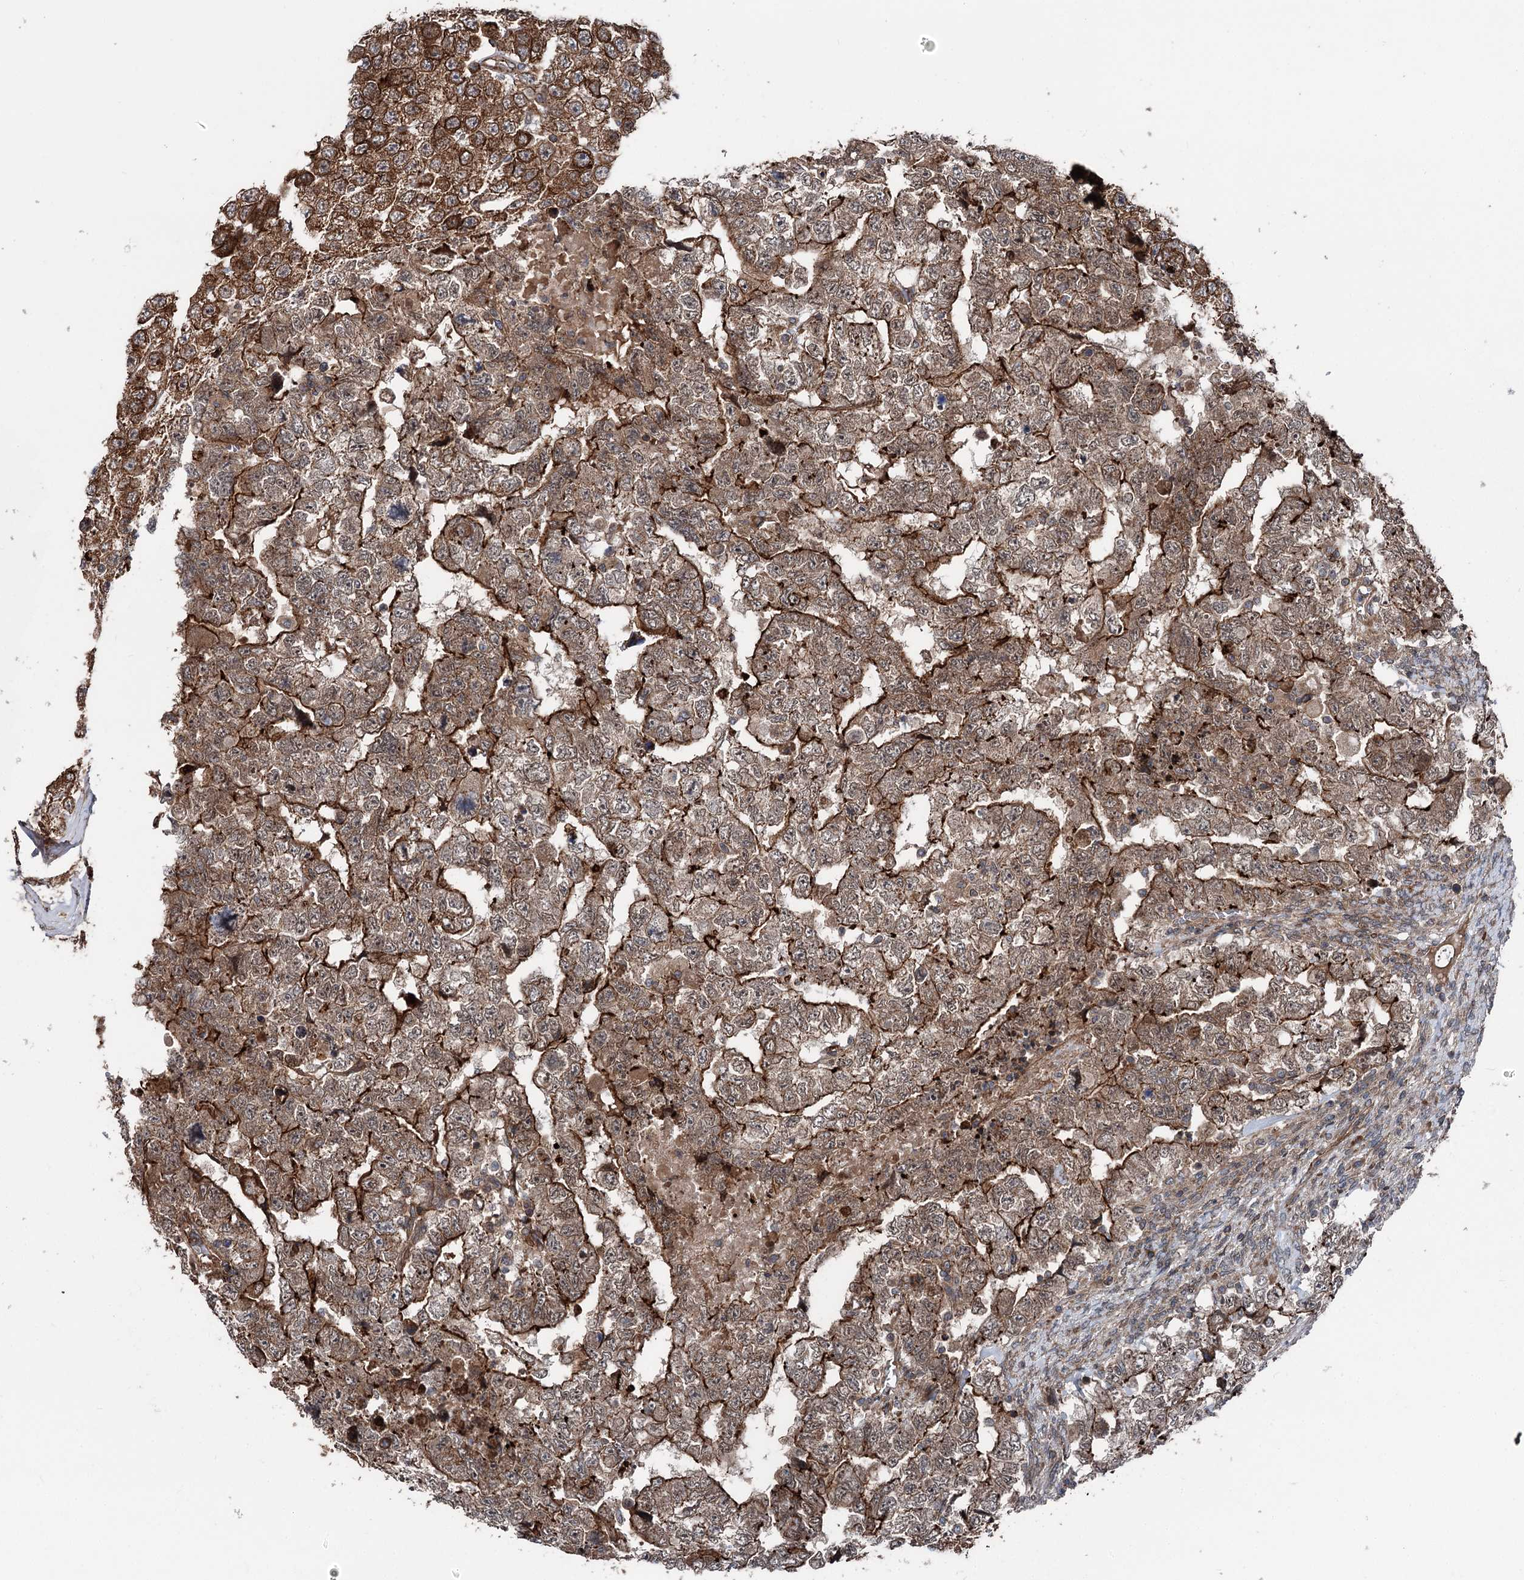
{"staining": {"intensity": "strong", "quantity": ">75%", "location": "cytoplasmic/membranous"}, "tissue": "testis cancer", "cell_type": "Tumor cells", "image_type": "cancer", "snomed": [{"axis": "morphology", "description": "Carcinoma, Embryonal, NOS"}, {"axis": "topography", "description": "Testis"}], "caption": "There is high levels of strong cytoplasmic/membranous positivity in tumor cells of embryonal carcinoma (testis), as demonstrated by immunohistochemical staining (brown color).", "gene": "ITFG2", "patient": {"sex": "male", "age": 36}}